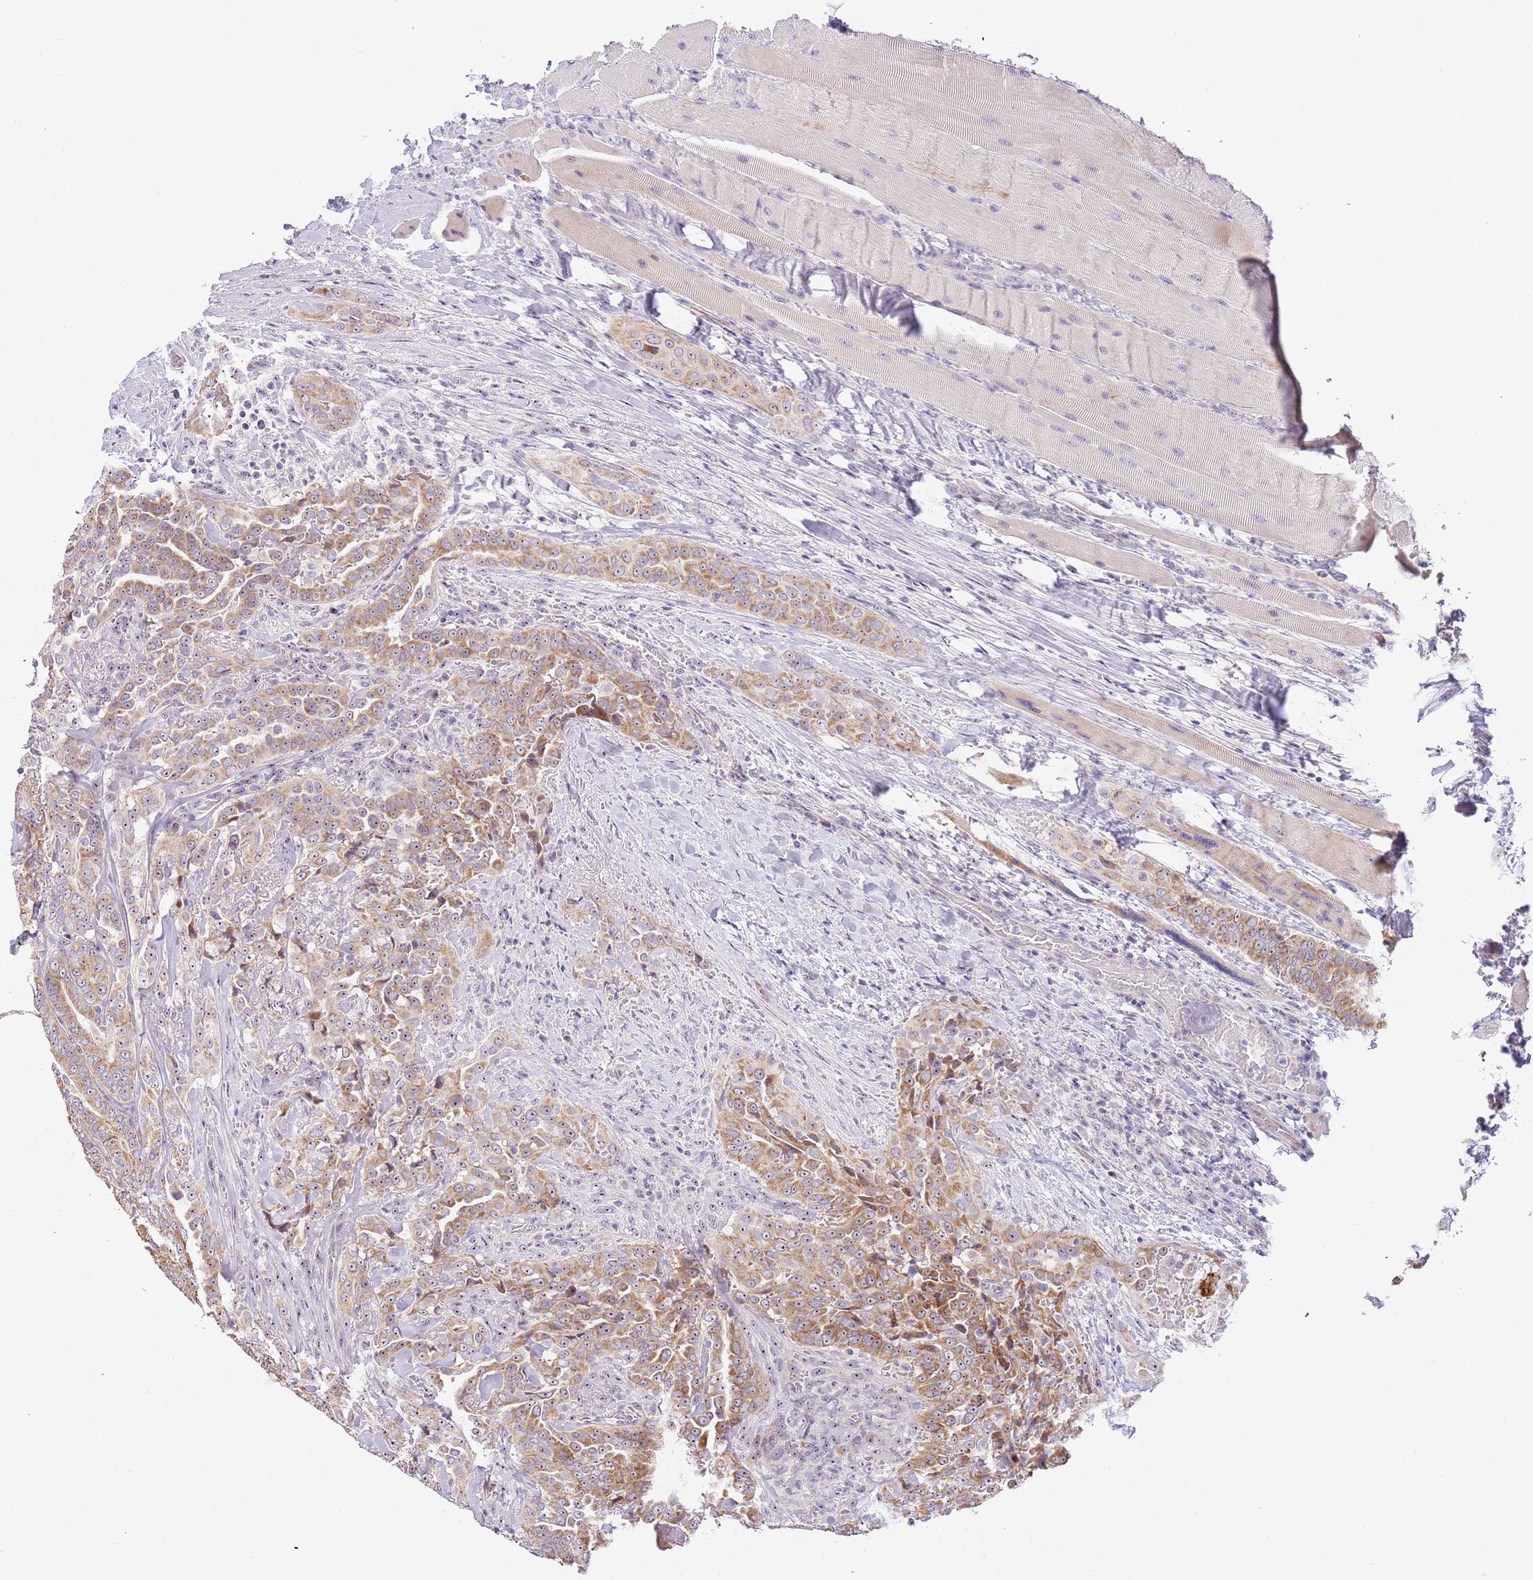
{"staining": {"intensity": "moderate", "quantity": ">75%", "location": "cytoplasmic/membranous,nuclear"}, "tissue": "thyroid cancer", "cell_type": "Tumor cells", "image_type": "cancer", "snomed": [{"axis": "morphology", "description": "Papillary adenocarcinoma, NOS"}, {"axis": "topography", "description": "Thyroid gland"}], "caption": "Immunohistochemical staining of thyroid cancer shows moderate cytoplasmic/membranous and nuclear protein expression in approximately >75% of tumor cells.", "gene": "DNAJA3", "patient": {"sex": "male", "age": 61}}